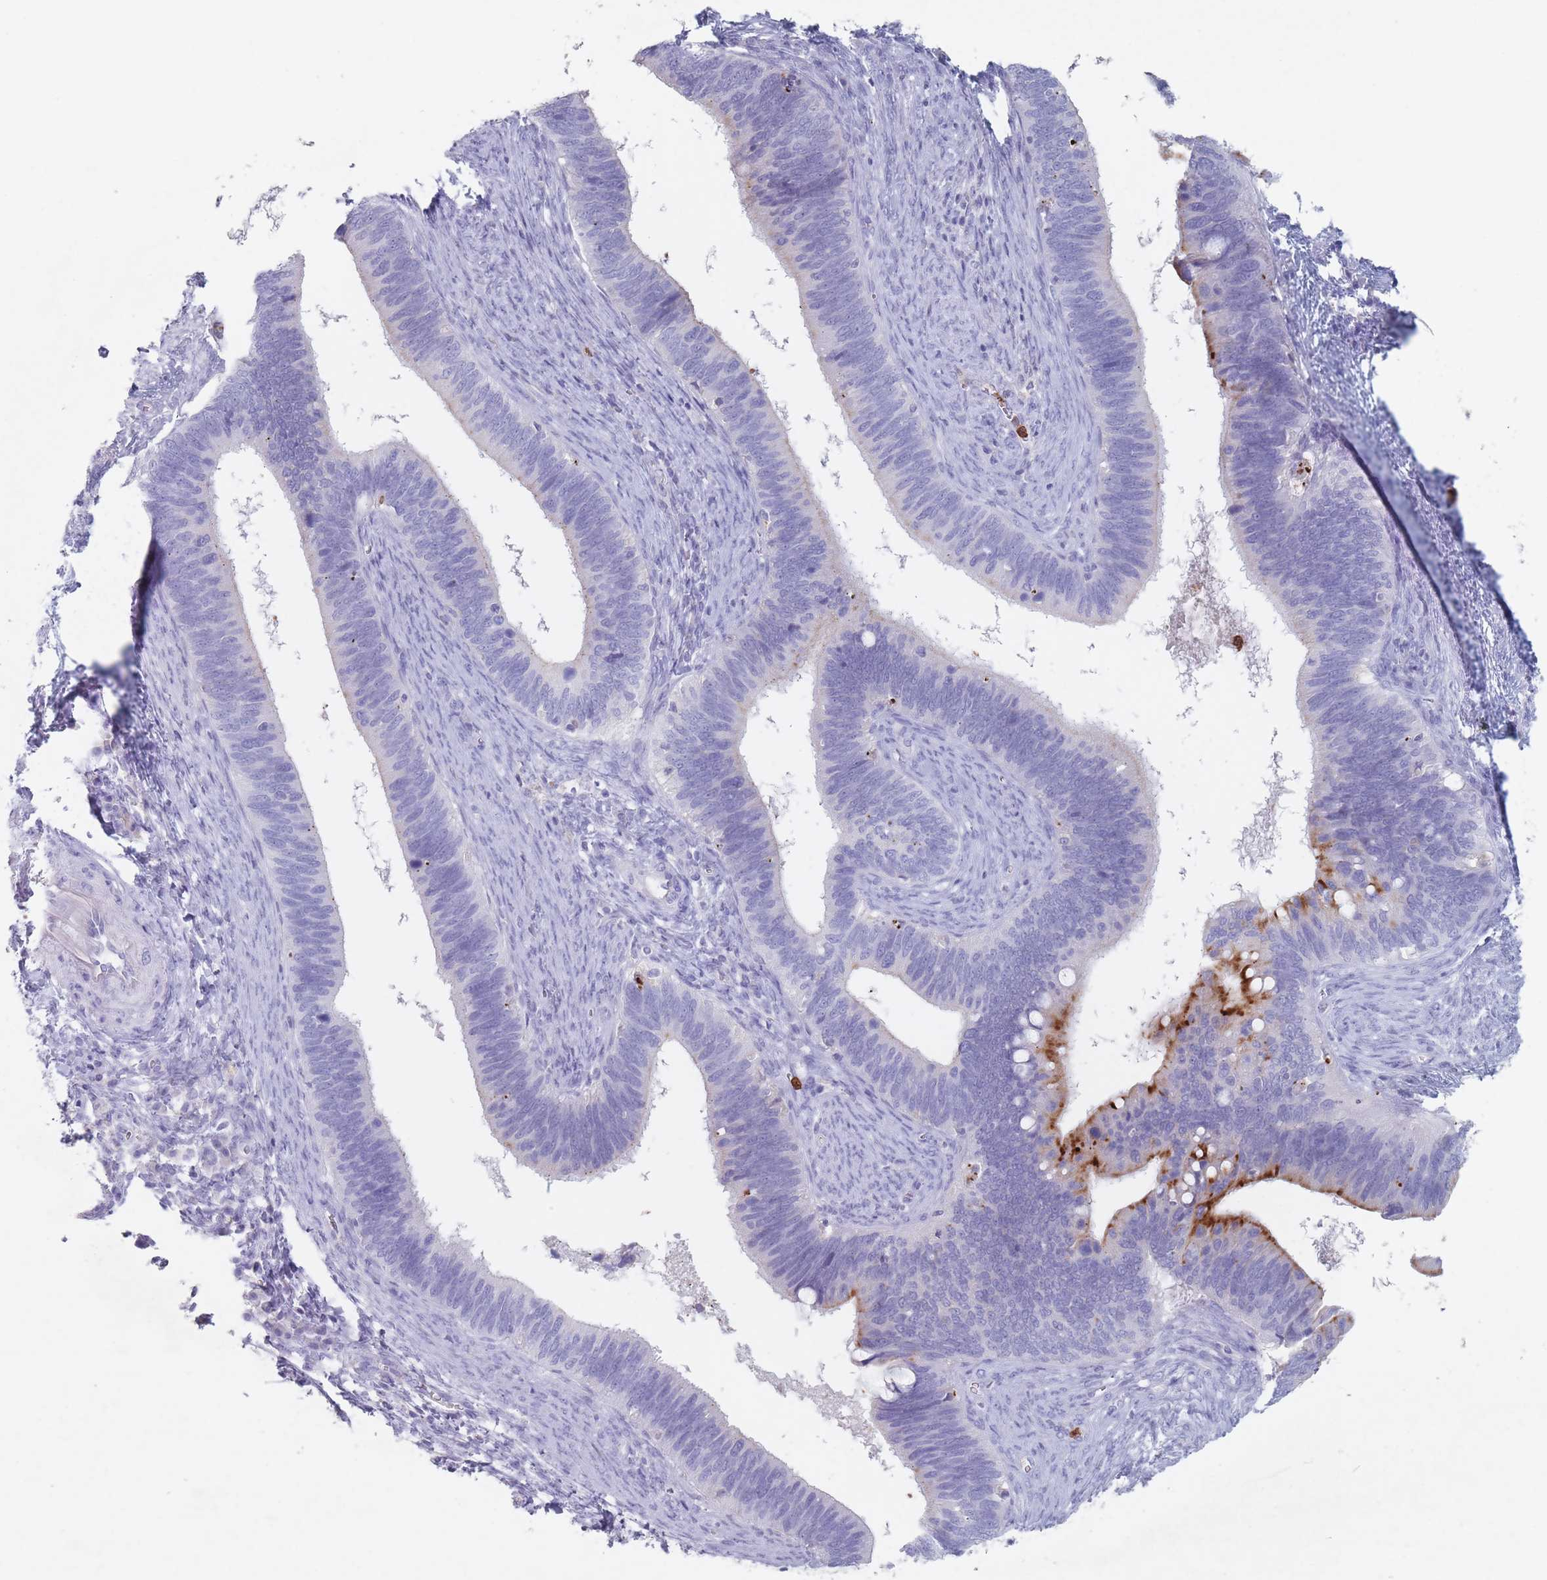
{"staining": {"intensity": "moderate", "quantity": "<25%", "location": "cytoplasmic/membranous"}, "tissue": "cervical cancer", "cell_type": "Tumor cells", "image_type": "cancer", "snomed": [{"axis": "morphology", "description": "Adenocarcinoma, NOS"}, {"axis": "topography", "description": "Cervix"}], "caption": "Immunohistochemistry (IHC) (DAB) staining of human adenocarcinoma (cervical) demonstrates moderate cytoplasmic/membranous protein staining in approximately <25% of tumor cells.", "gene": "ATP1A3", "patient": {"sex": "female", "age": 42}}